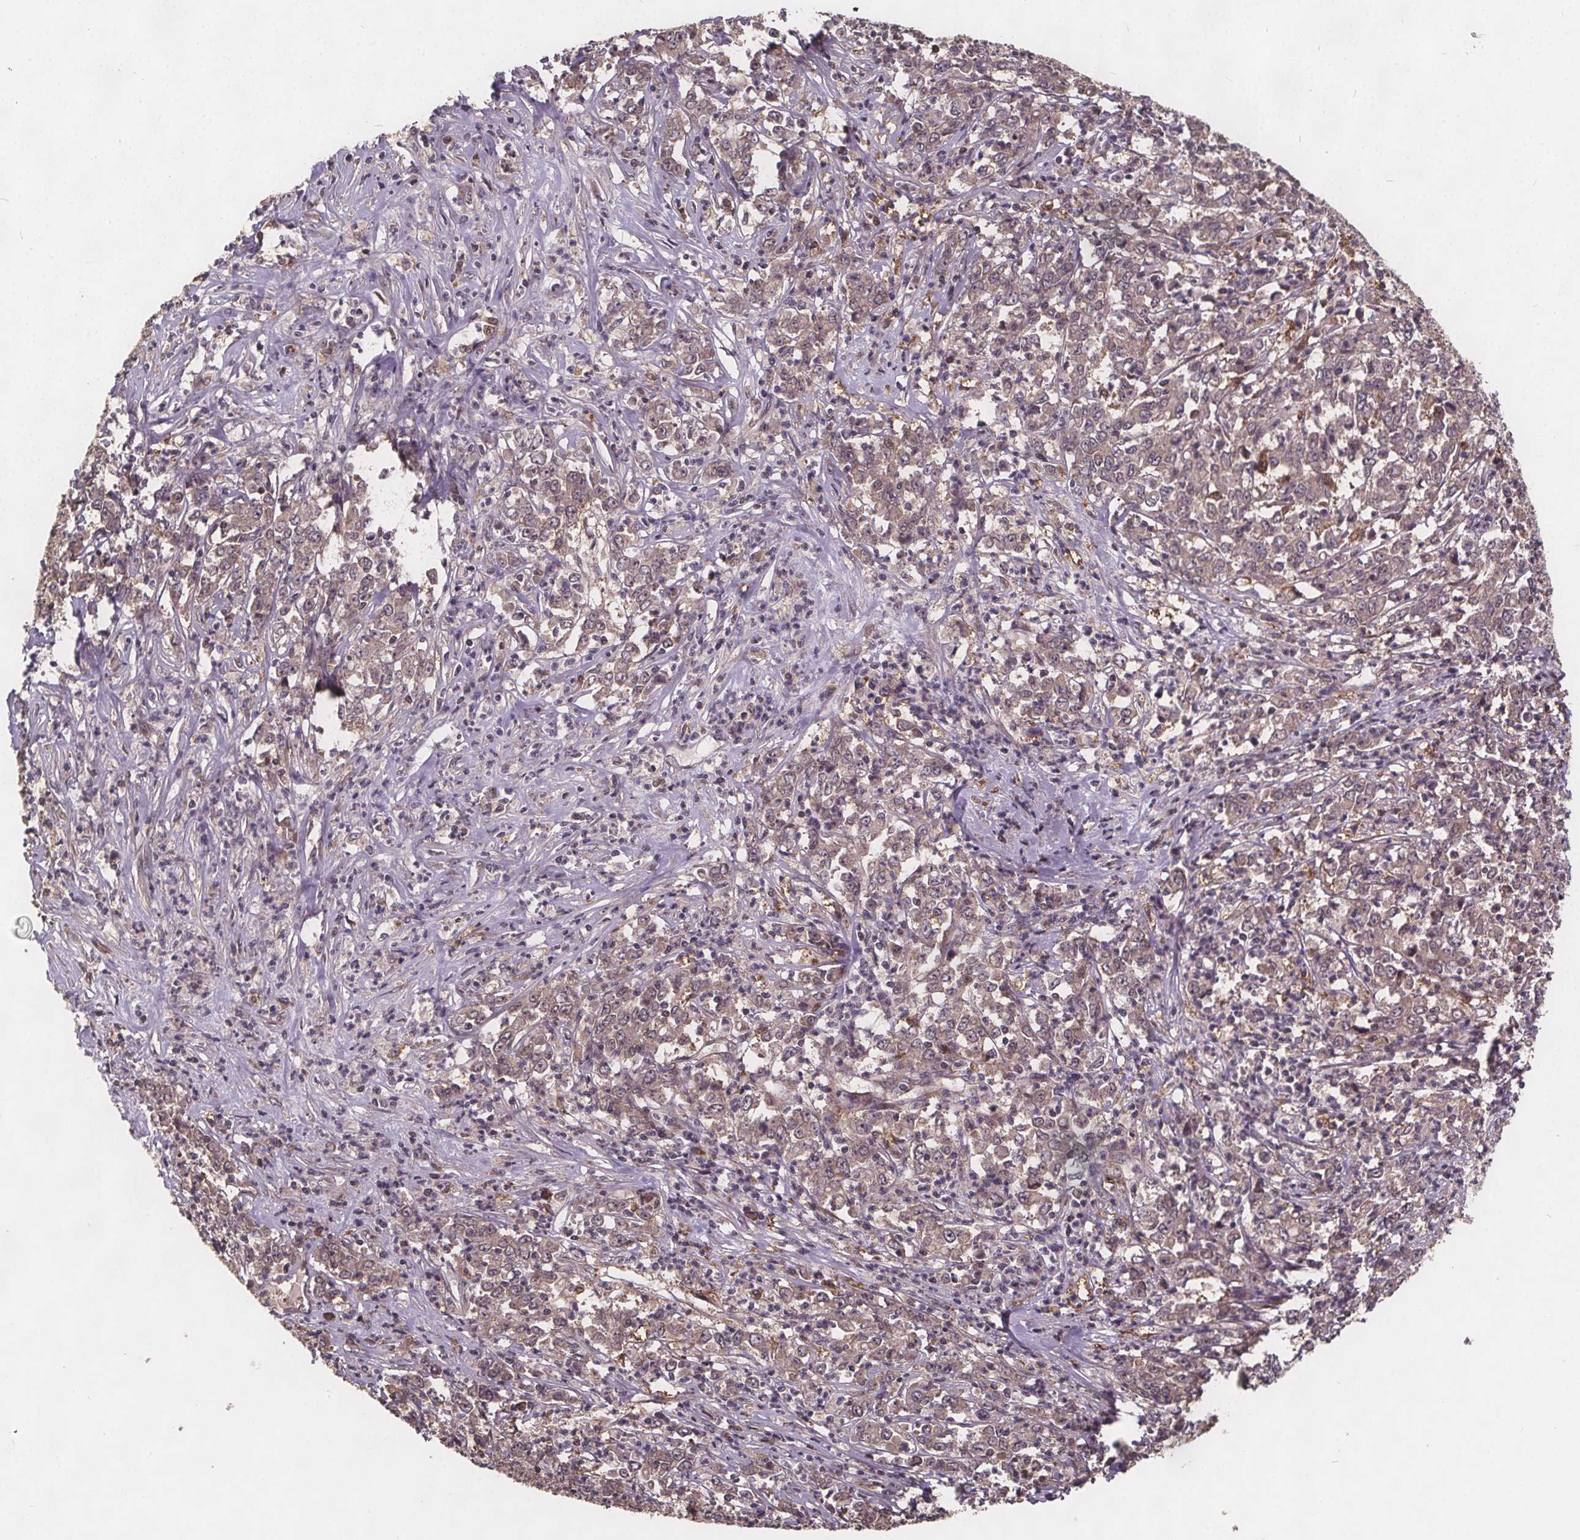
{"staining": {"intensity": "weak", "quantity": ">75%", "location": "cytoplasmic/membranous"}, "tissue": "stomach cancer", "cell_type": "Tumor cells", "image_type": "cancer", "snomed": [{"axis": "morphology", "description": "Adenocarcinoma, NOS"}, {"axis": "topography", "description": "Stomach, lower"}], "caption": "Immunohistochemical staining of human stomach cancer (adenocarcinoma) shows weak cytoplasmic/membranous protein expression in about >75% of tumor cells.", "gene": "USP9X", "patient": {"sex": "female", "age": 71}}